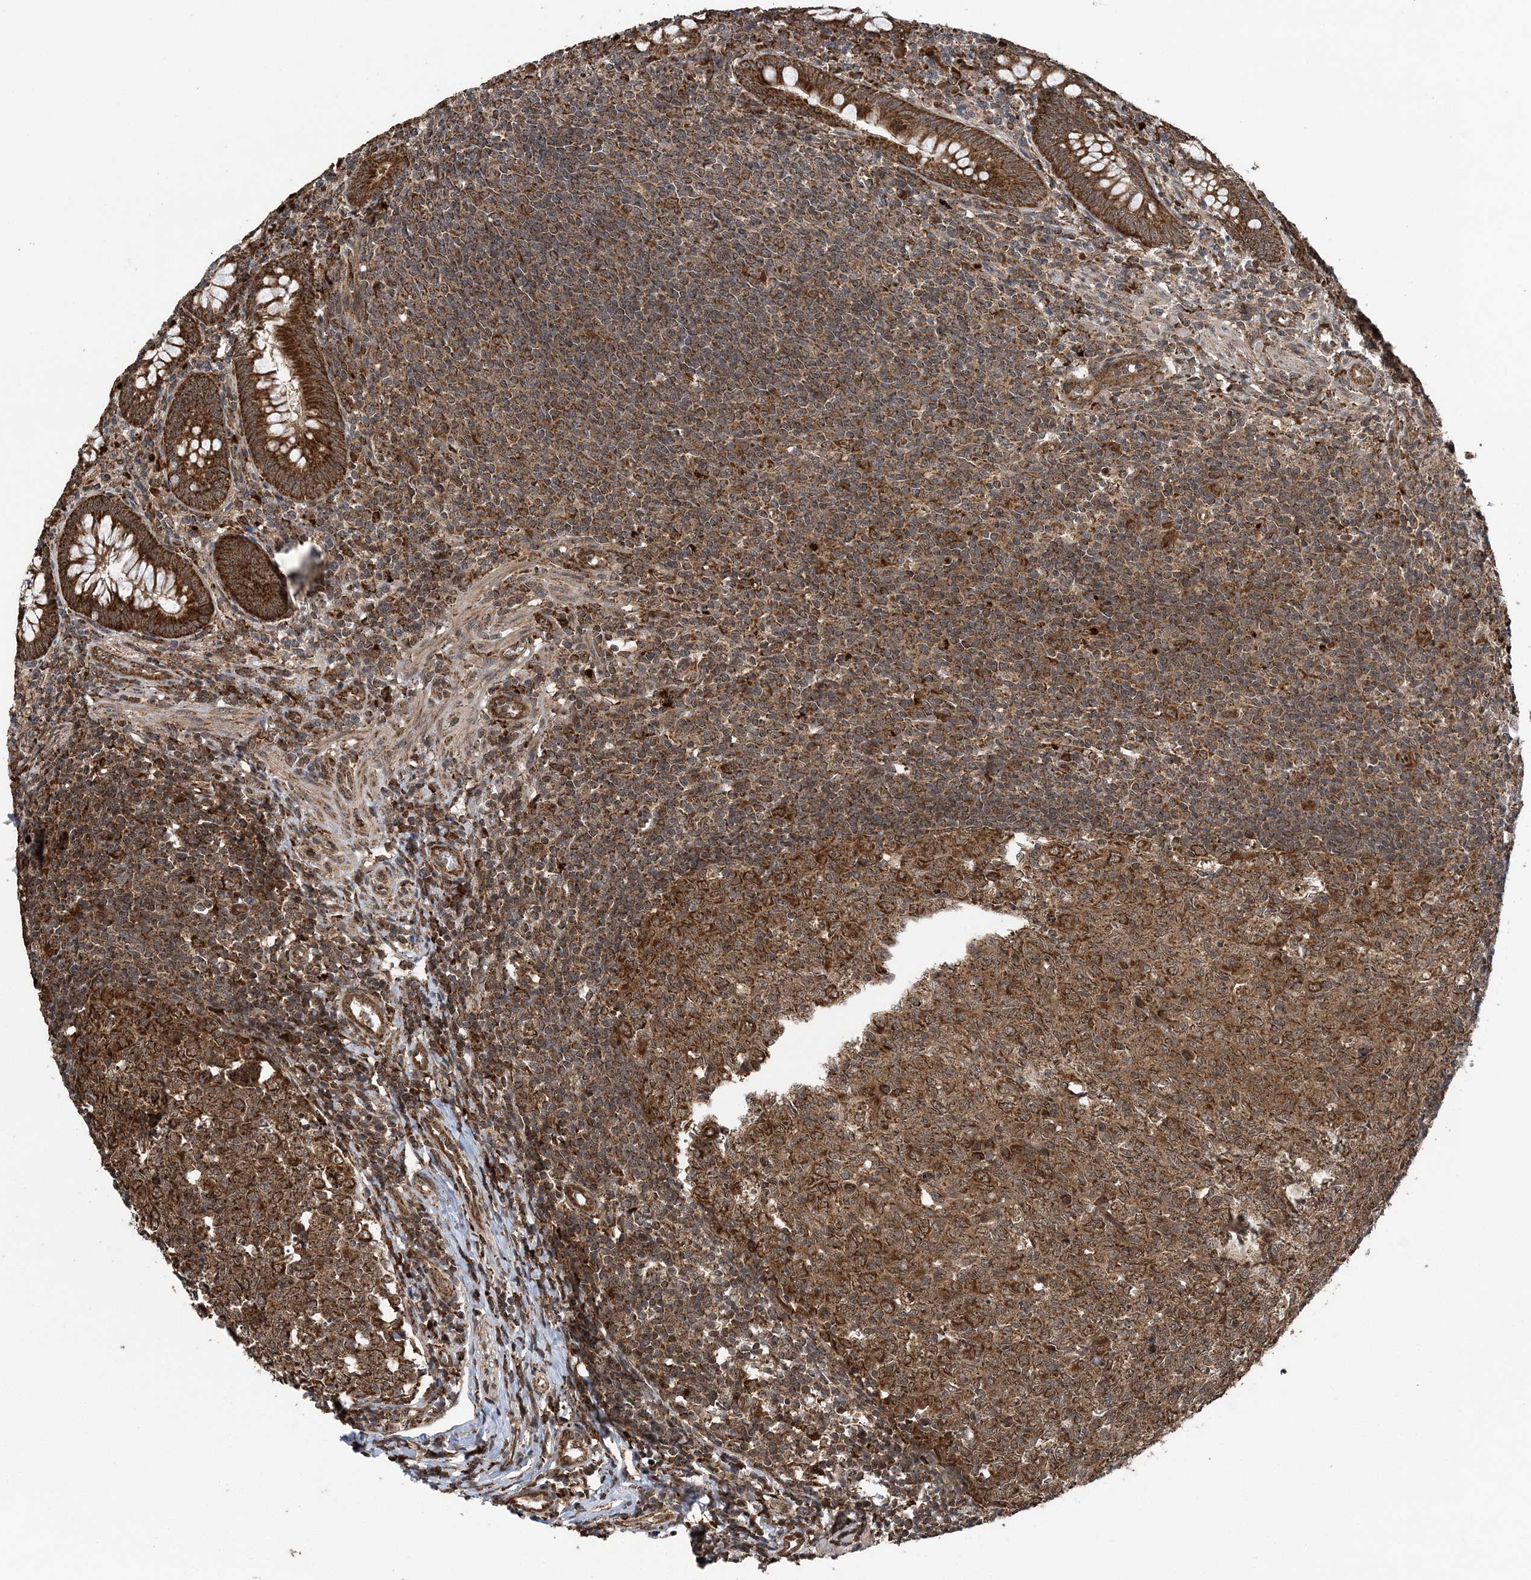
{"staining": {"intensity": "strong", "quantity": ">75%", "location": "cytoplasmic/membranous"}, "tissue": "appendix", "cell_type": "Glandular cells", "image_type": "normal", "snomed": [{"axis": "morphology", "description": "Normal tissue, NOS"}, {"axis": "topography", "description": "Appendix"}], "caption": "Glandular cells display high levels of strong cytoplasmic/membranous positivity in about >75% of cells in normal human appendix.", "gene": "PCBP1", "patient": {"sex": "male", "age": 14}}